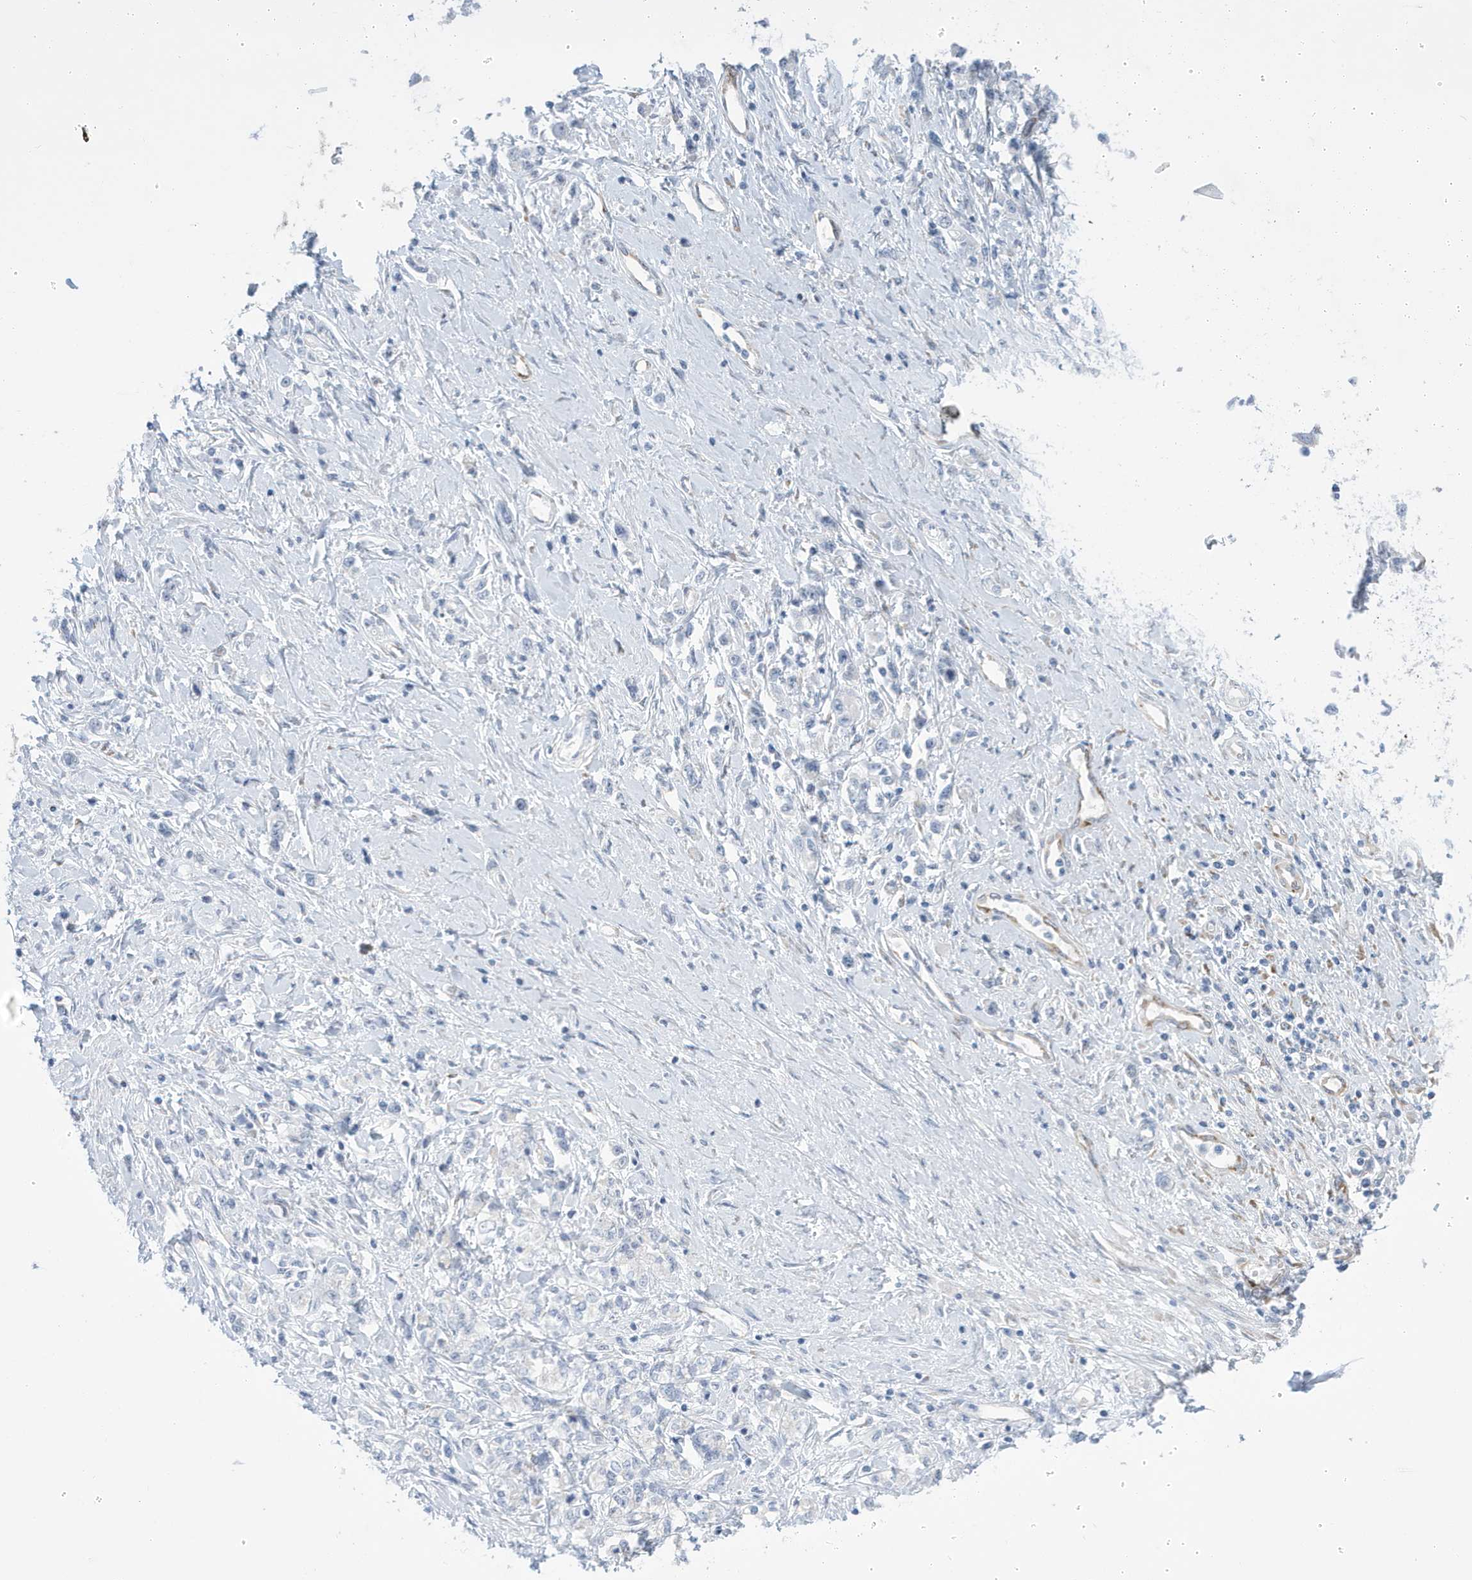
{"staining": {"intensity": "negative", "quantity": "none", "location": "none"}, "tissue": "stomach cancer", "cell_type": "Tumor cells", "image_type": "cancer", "snomed": [{"axis": "morphology", "description": "Adenocarcinoma, NOS"}, {"axis": "topography", "description": "Stomach"}], "caption": "Micrograph shows no protein expression in tumor cells of stomach cancer (adenocarcinoma) tissue. Nuclei are stained in blue.", "gene": "SEMA3F", "patient": {"sex": "female", "age": 76}}